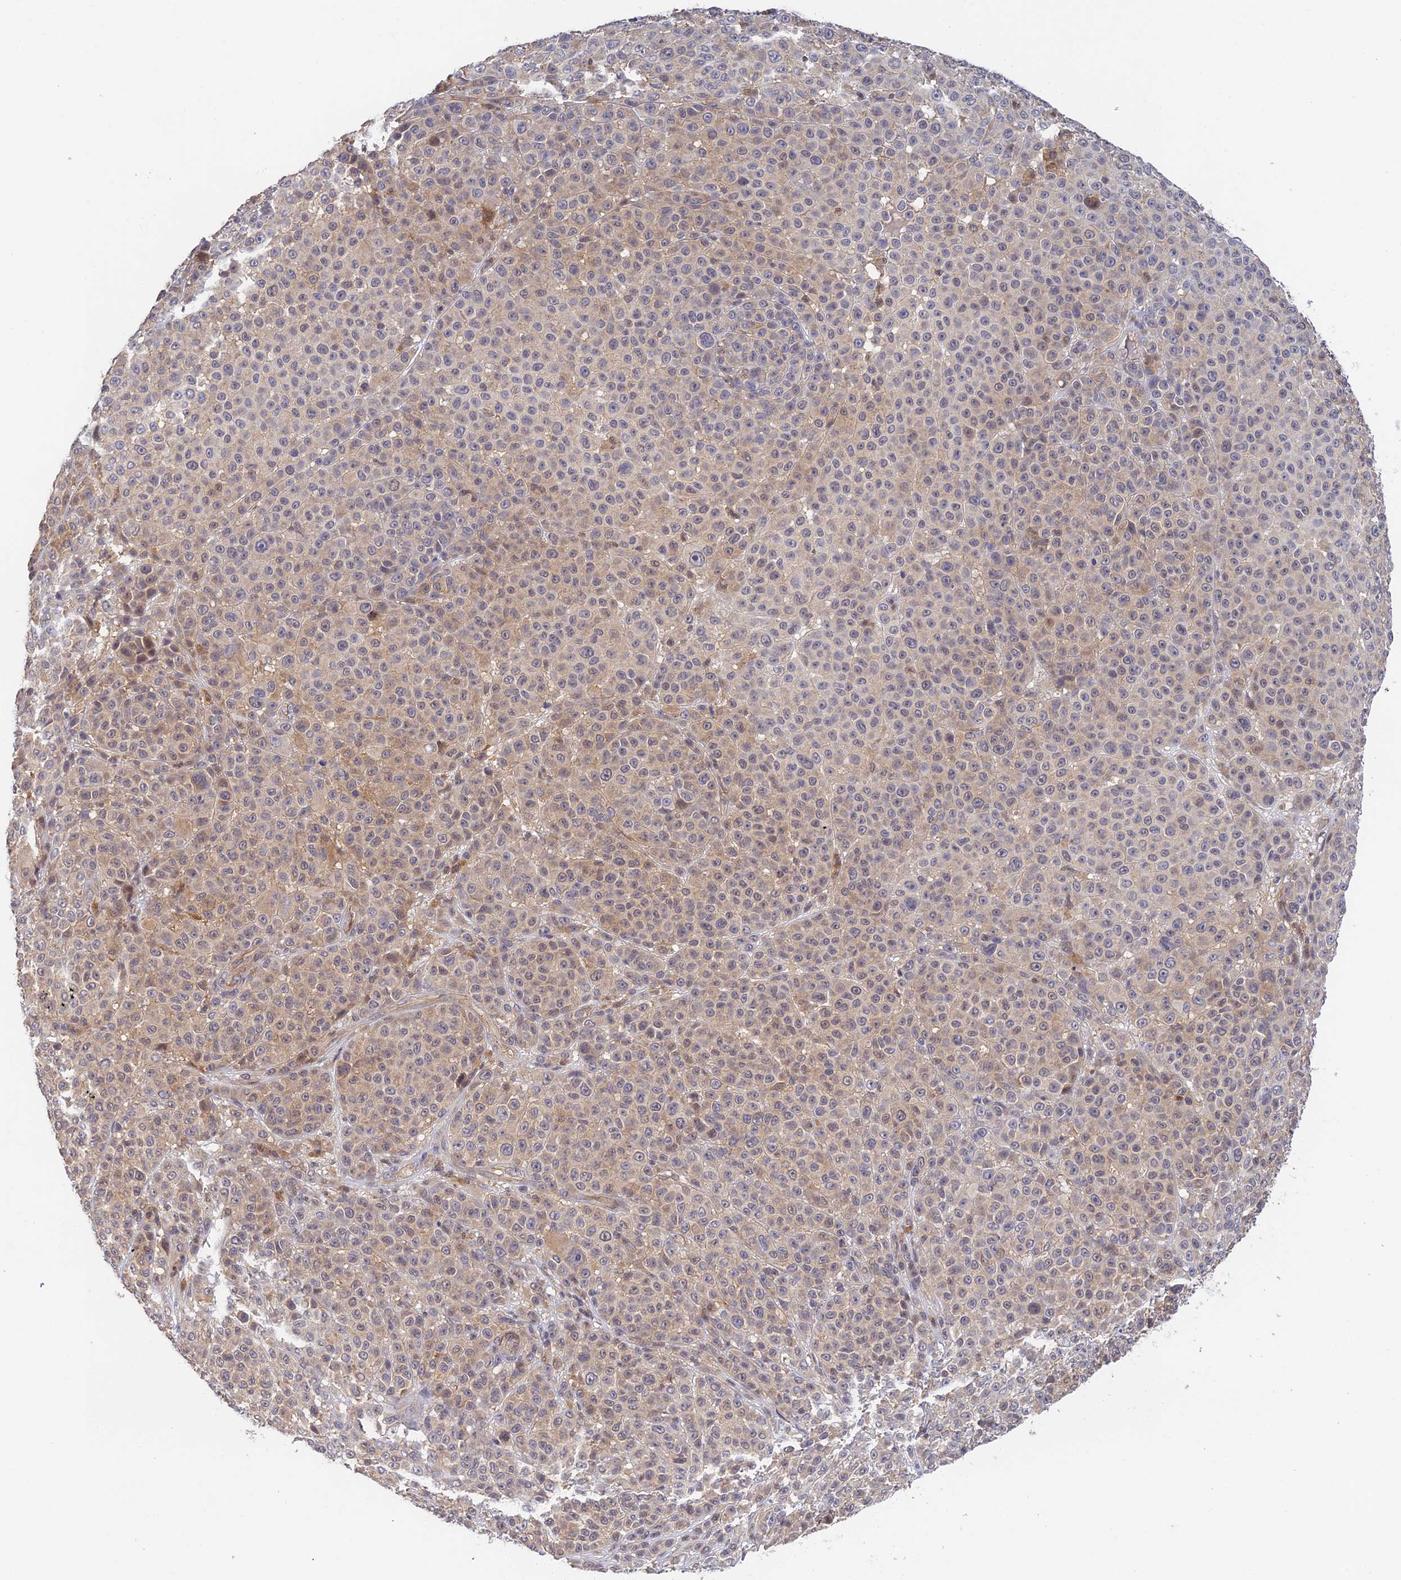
{"staining": {"intensity": "weak", "quantity": "25%-75%", "location": "cytoplasmic/membranous"}, "tissue": "melanoma", "cell_type": "Tumor cells", "image_type": "cancer", "snomed": [{"axis": "morphology", "description": "Malignant melanoma, NOS"}, {"axis": "topography", "description": "Skin"}], "caption": "Malignant melanoma stained for a protein (brown) exhibits weak cytoplasmic/membranous positive expression in approximately 25%-75% of tumor cells.", "gene": "CWH43", "patient": {"sex": "female", "age": 94}}